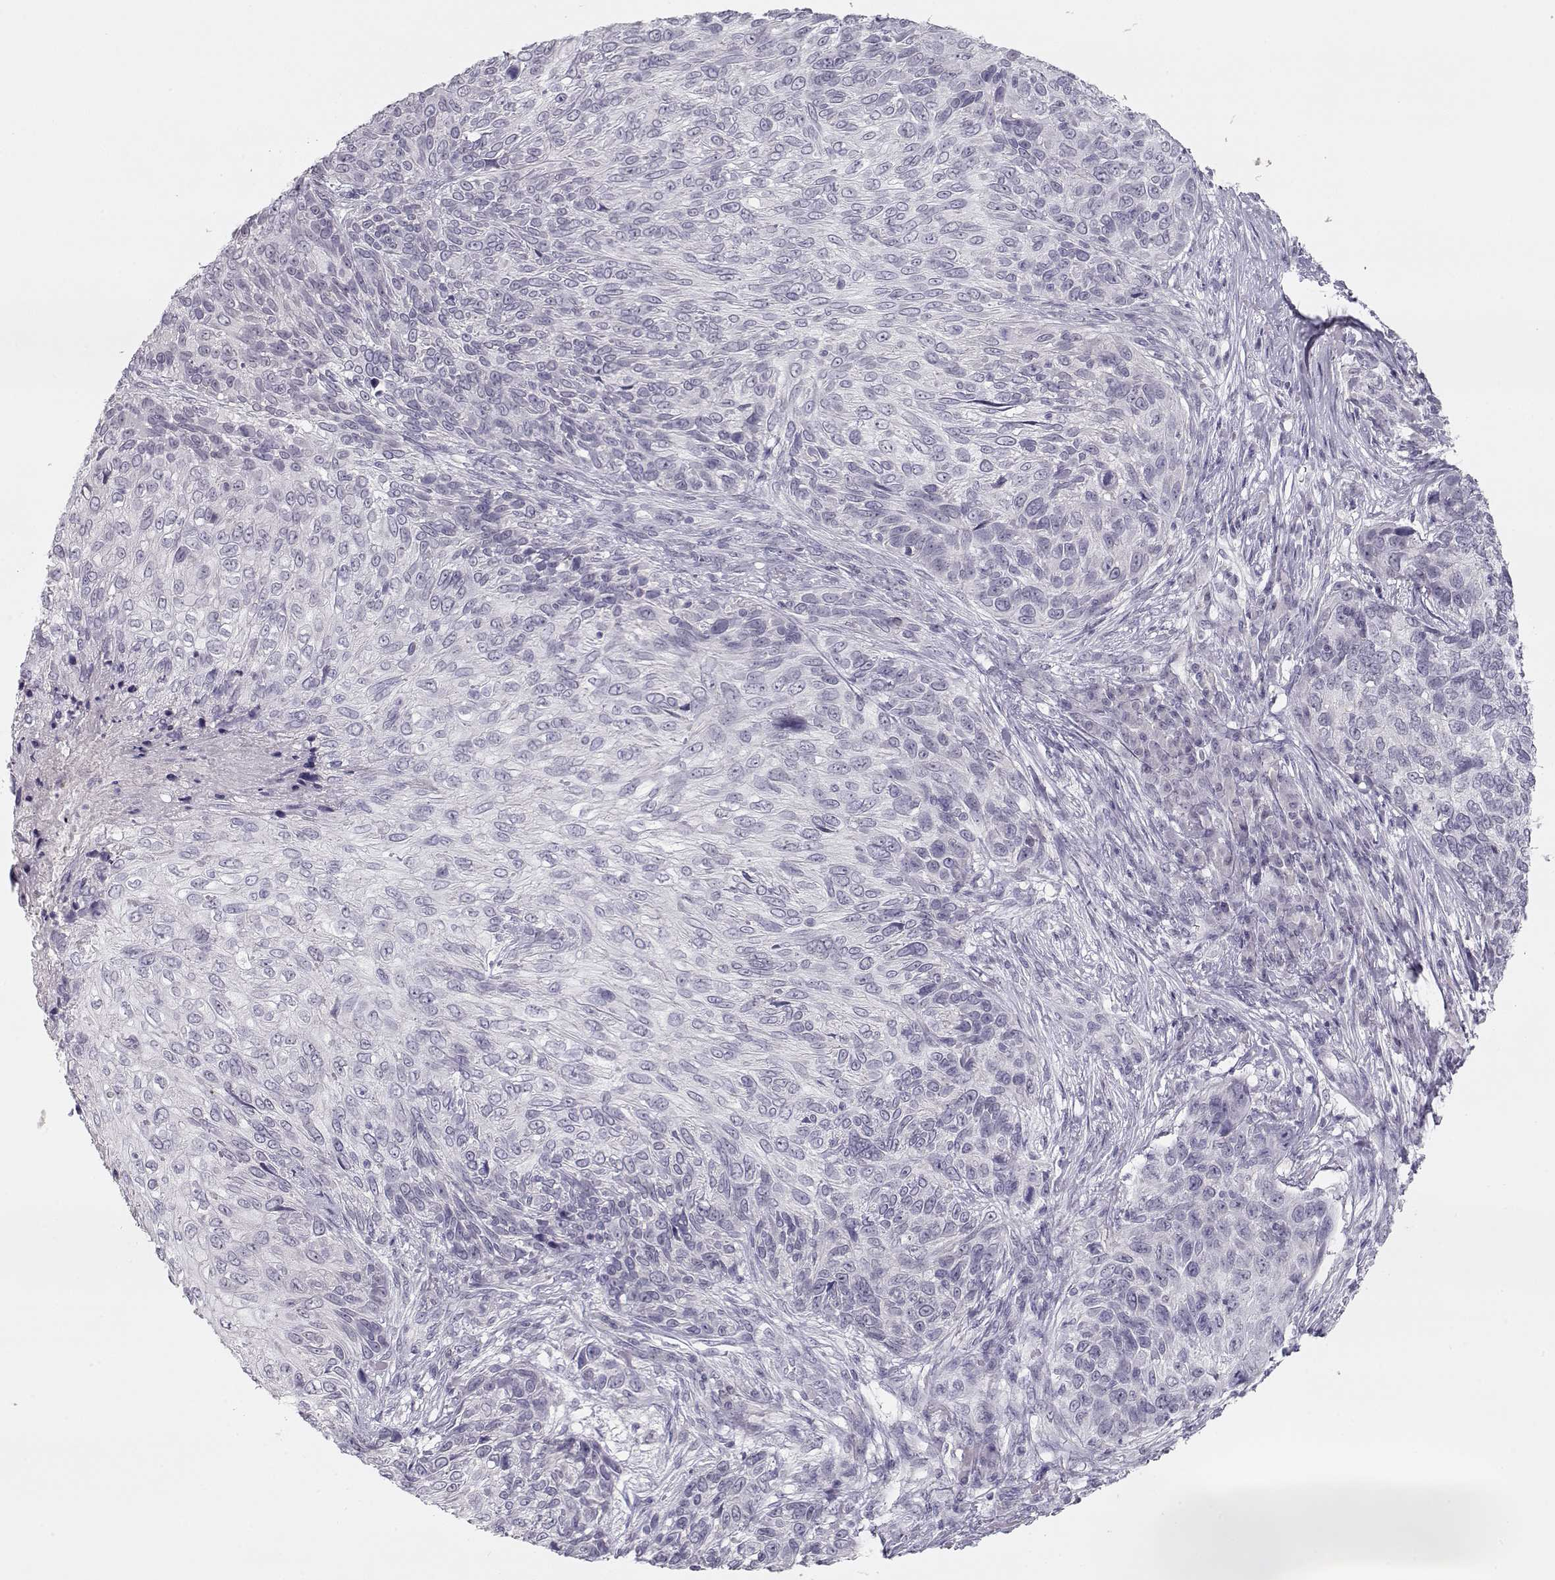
{"staining": {"intensity": "negative", "quantity": "none", "location": "none"}, "tissue": "skin cancer", "cell_type": "Tumor cells", "image_type": "cancer", "snomed": [{"axis": "morphology", "description": "Squamous cell carcinoma, NOS"}, {"axis": "topography", "description": "Skin"}], "caption": "Immunohistochemical staining of skin squamous cell carcinoma demonstrates no significant staining in tumor cells.", "gene": "IMPG1", "patient": {"sex": "male", "age": 92}}